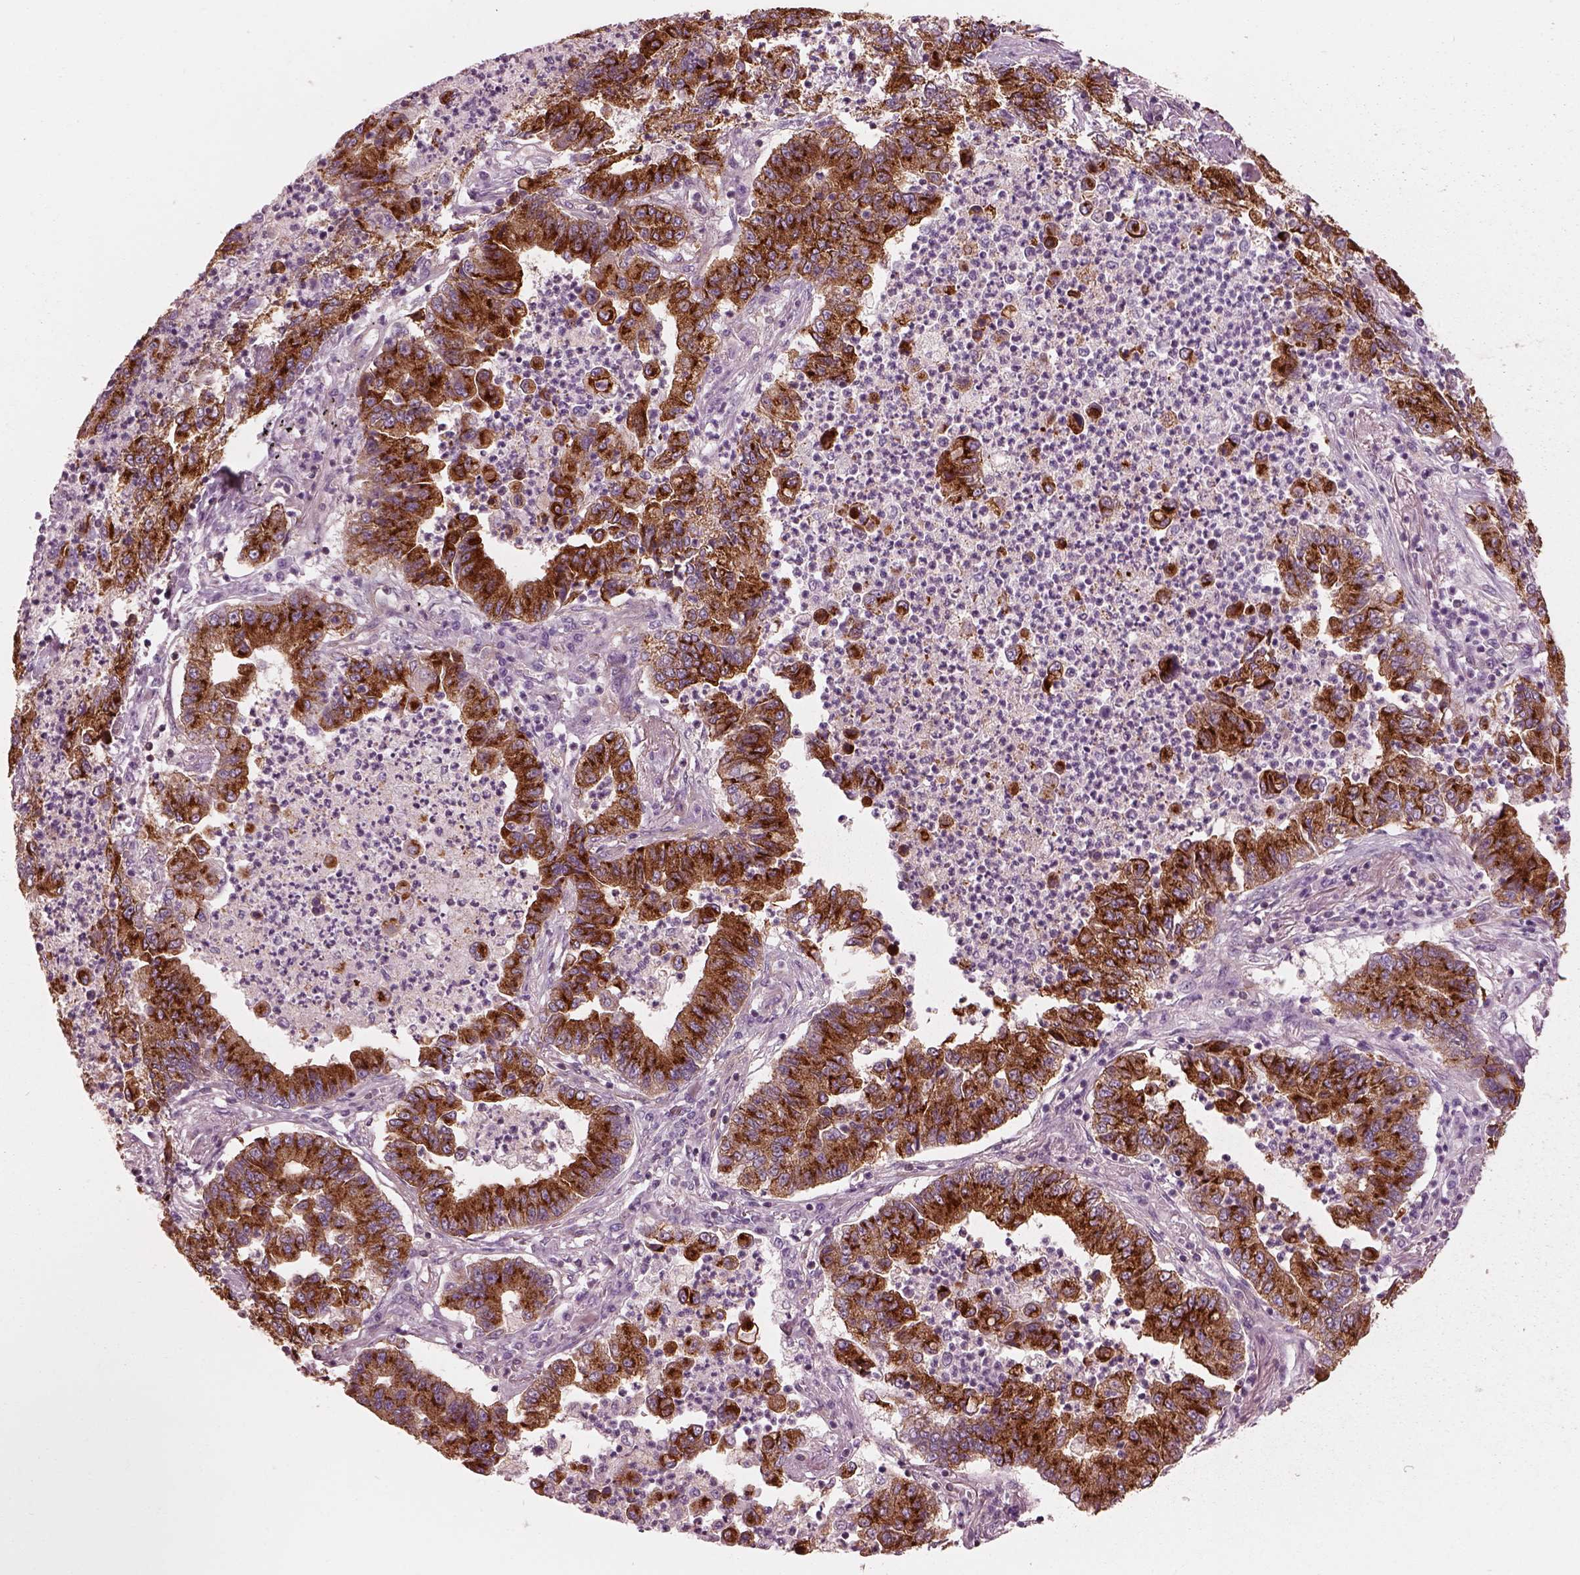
{"staining": {"intensity": "strong", "quantity": ">75%", "location": "cytoplasmic/membranous"}, "tissue": "lung cancer", "cell_type": "Tumor cells", "image_type": "cancer", "snomed": [{"axis": "morphology", "description": "Adenocarcinoma, NOS"}, {"axis": "topography", "description": "Lung"}], "caption": "Immunohistochemistry (IHC) (DAB (3,3'-diaminobenzidine)) staining of lung adenocarcinoma reveals strong cytoplasmic/membranous protein positivity in approximately >75% of tumor cells. (DAB IHC, brown staining for protein, blue staining for nuclei).", "gene": "ELAPOR1", "patient": {"sex": "female", "age": 57}}